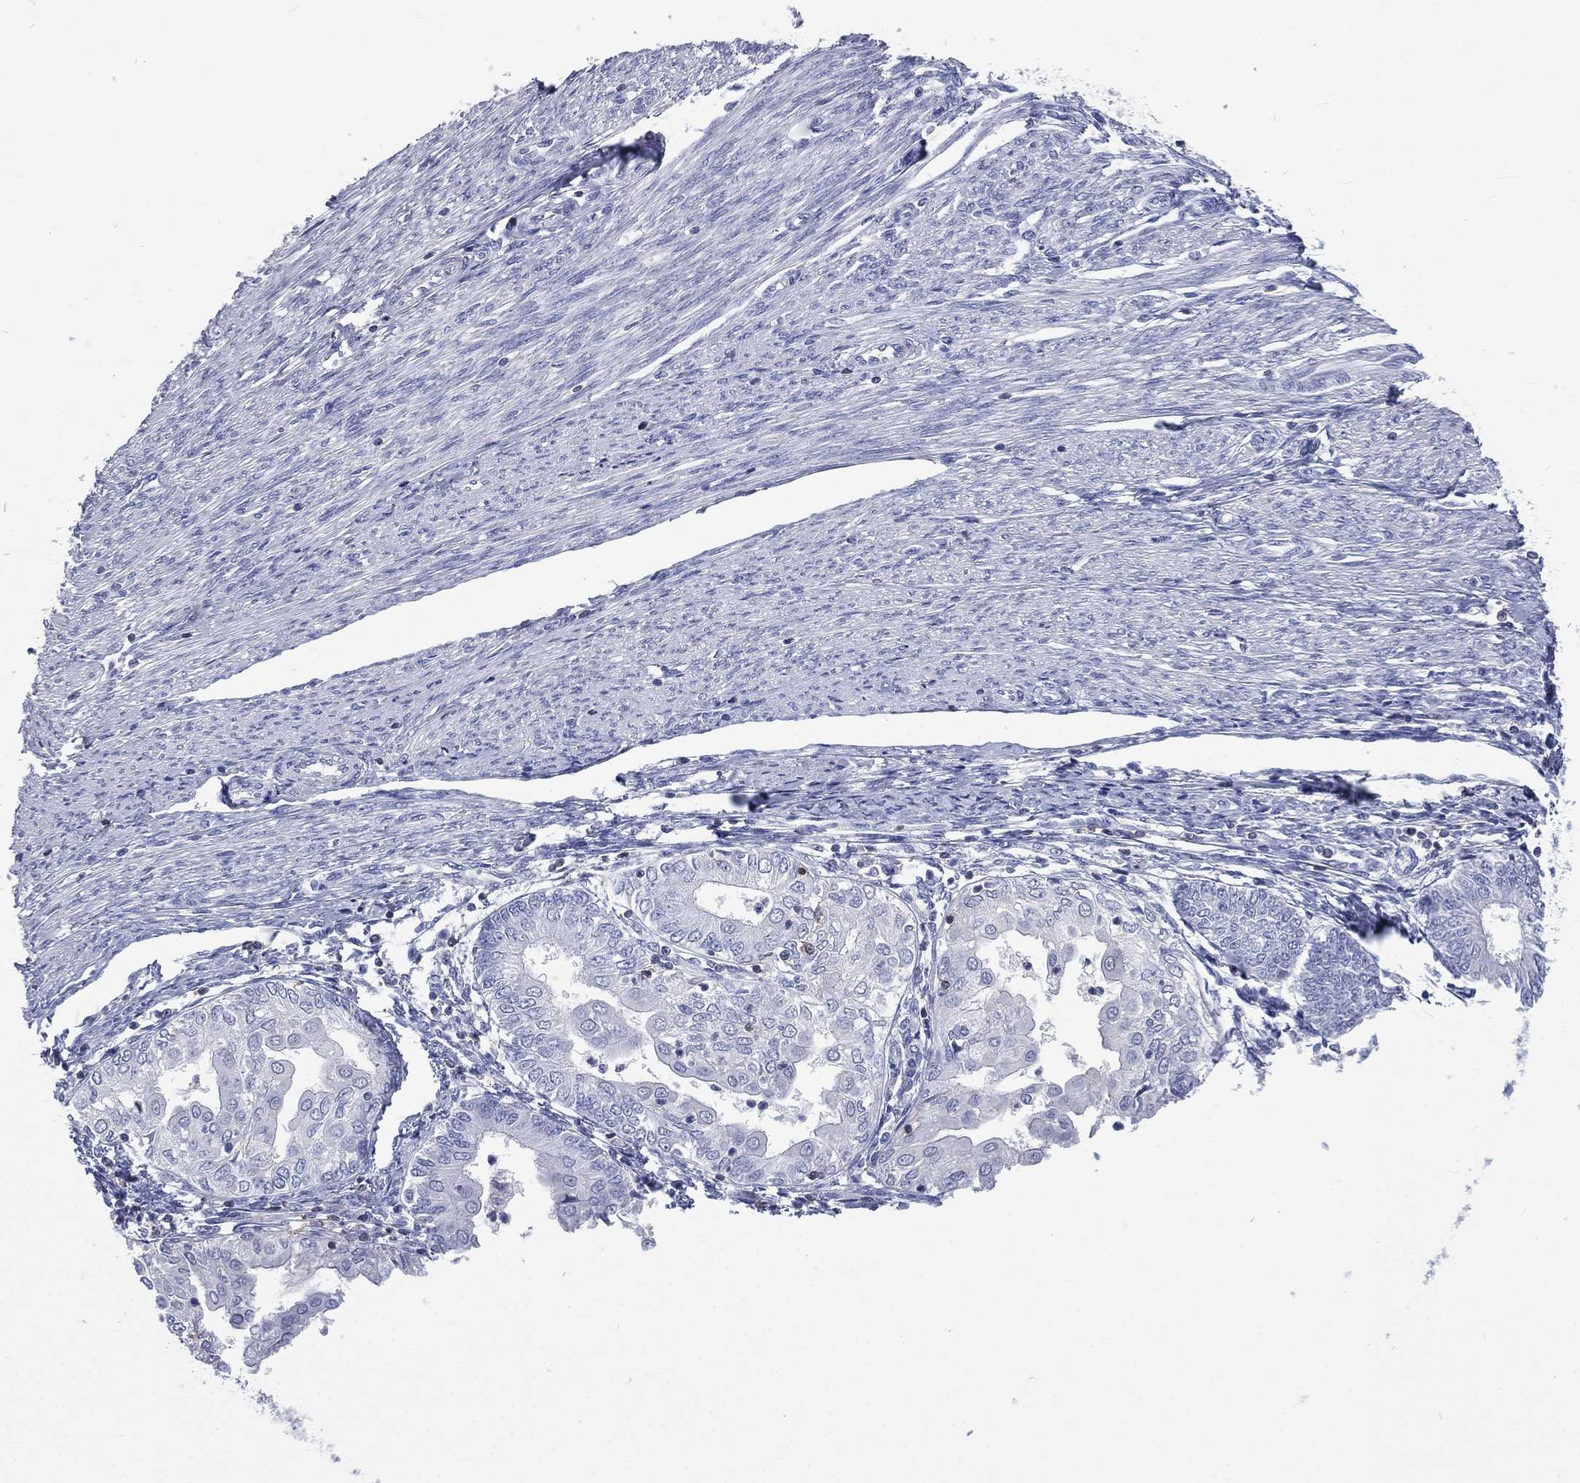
{"staining": {"intensity": "negative", "quantity": "none", "location": "none"}, "tissue": "endometrial cancer", "cell_type": "Tumor cells", "image_type": "cancer", "snomed": [{"axis": "morphology", "description": "Adenocarcinoma, NOS"}, {"axis": "topography", "description": "Endometrium"}], "caption": "Tumor cells show no significant protein expression in endometrial cancer.", "gene": "CD3D", "patient": {"sex": "female", "age": 68}}